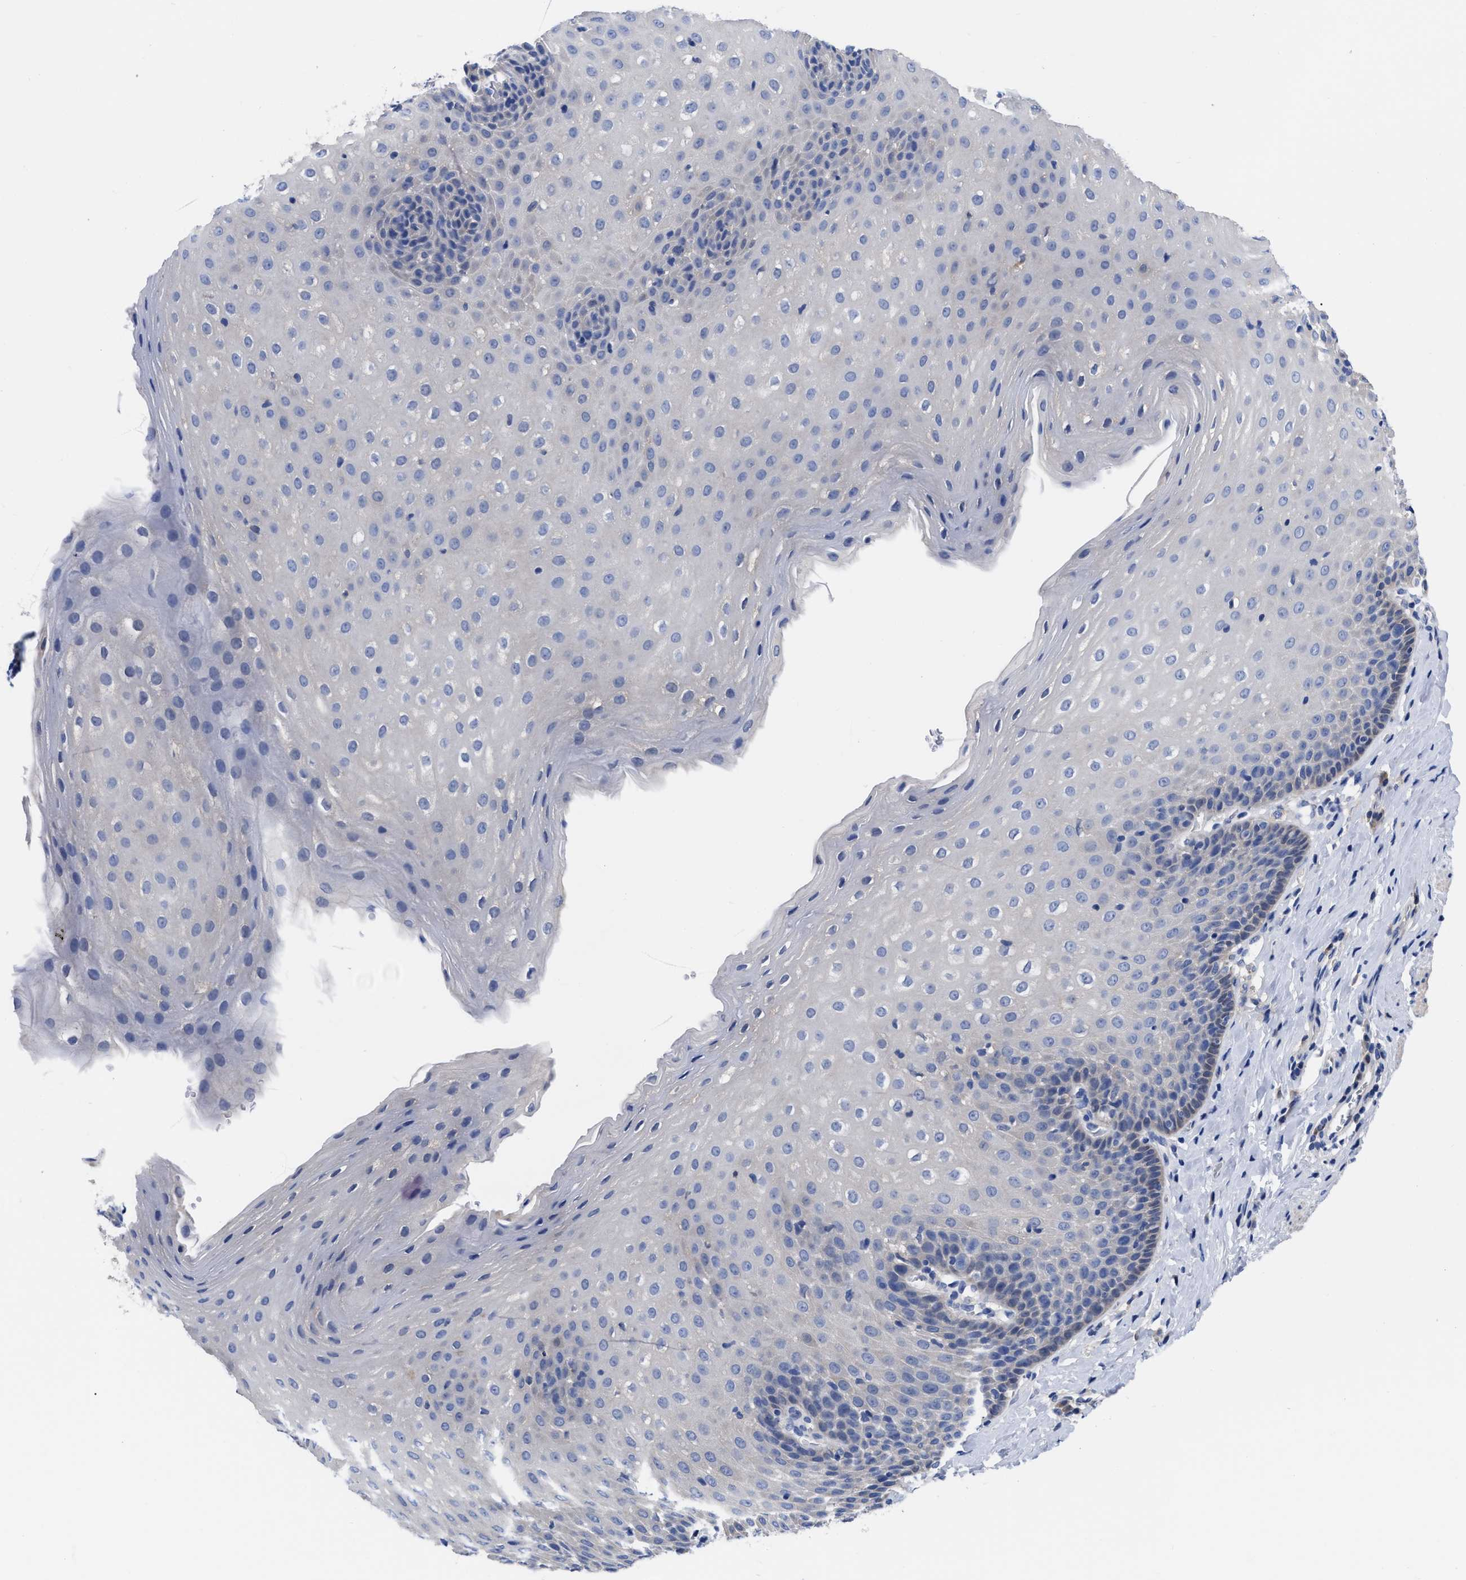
{"staining": {"intensity": "weak", "quantity": "<25%", "location": "cytoplasmic/membranous"}, "tissue": "esophagus", "cell_type": "Squamous epithelial cells", "image_type": "normal", "snomed": [{"axis": "morphology", "description": "Normal tissue, NOS"}, {"axis": "topography", "description": "Esophagus"}], "caption": "Protein analysis of normal esophagus demonstrates no significant positivity in squamous epithelial cells. Brightfield microscopy of immunohistochemistry stained with DAB (3,3'-diaminobenzidine) (brown) and hematoxylin (blue), captured at high magnification.", "gene": "RBKS", "patient": {"sex": "female", "age": 61}}